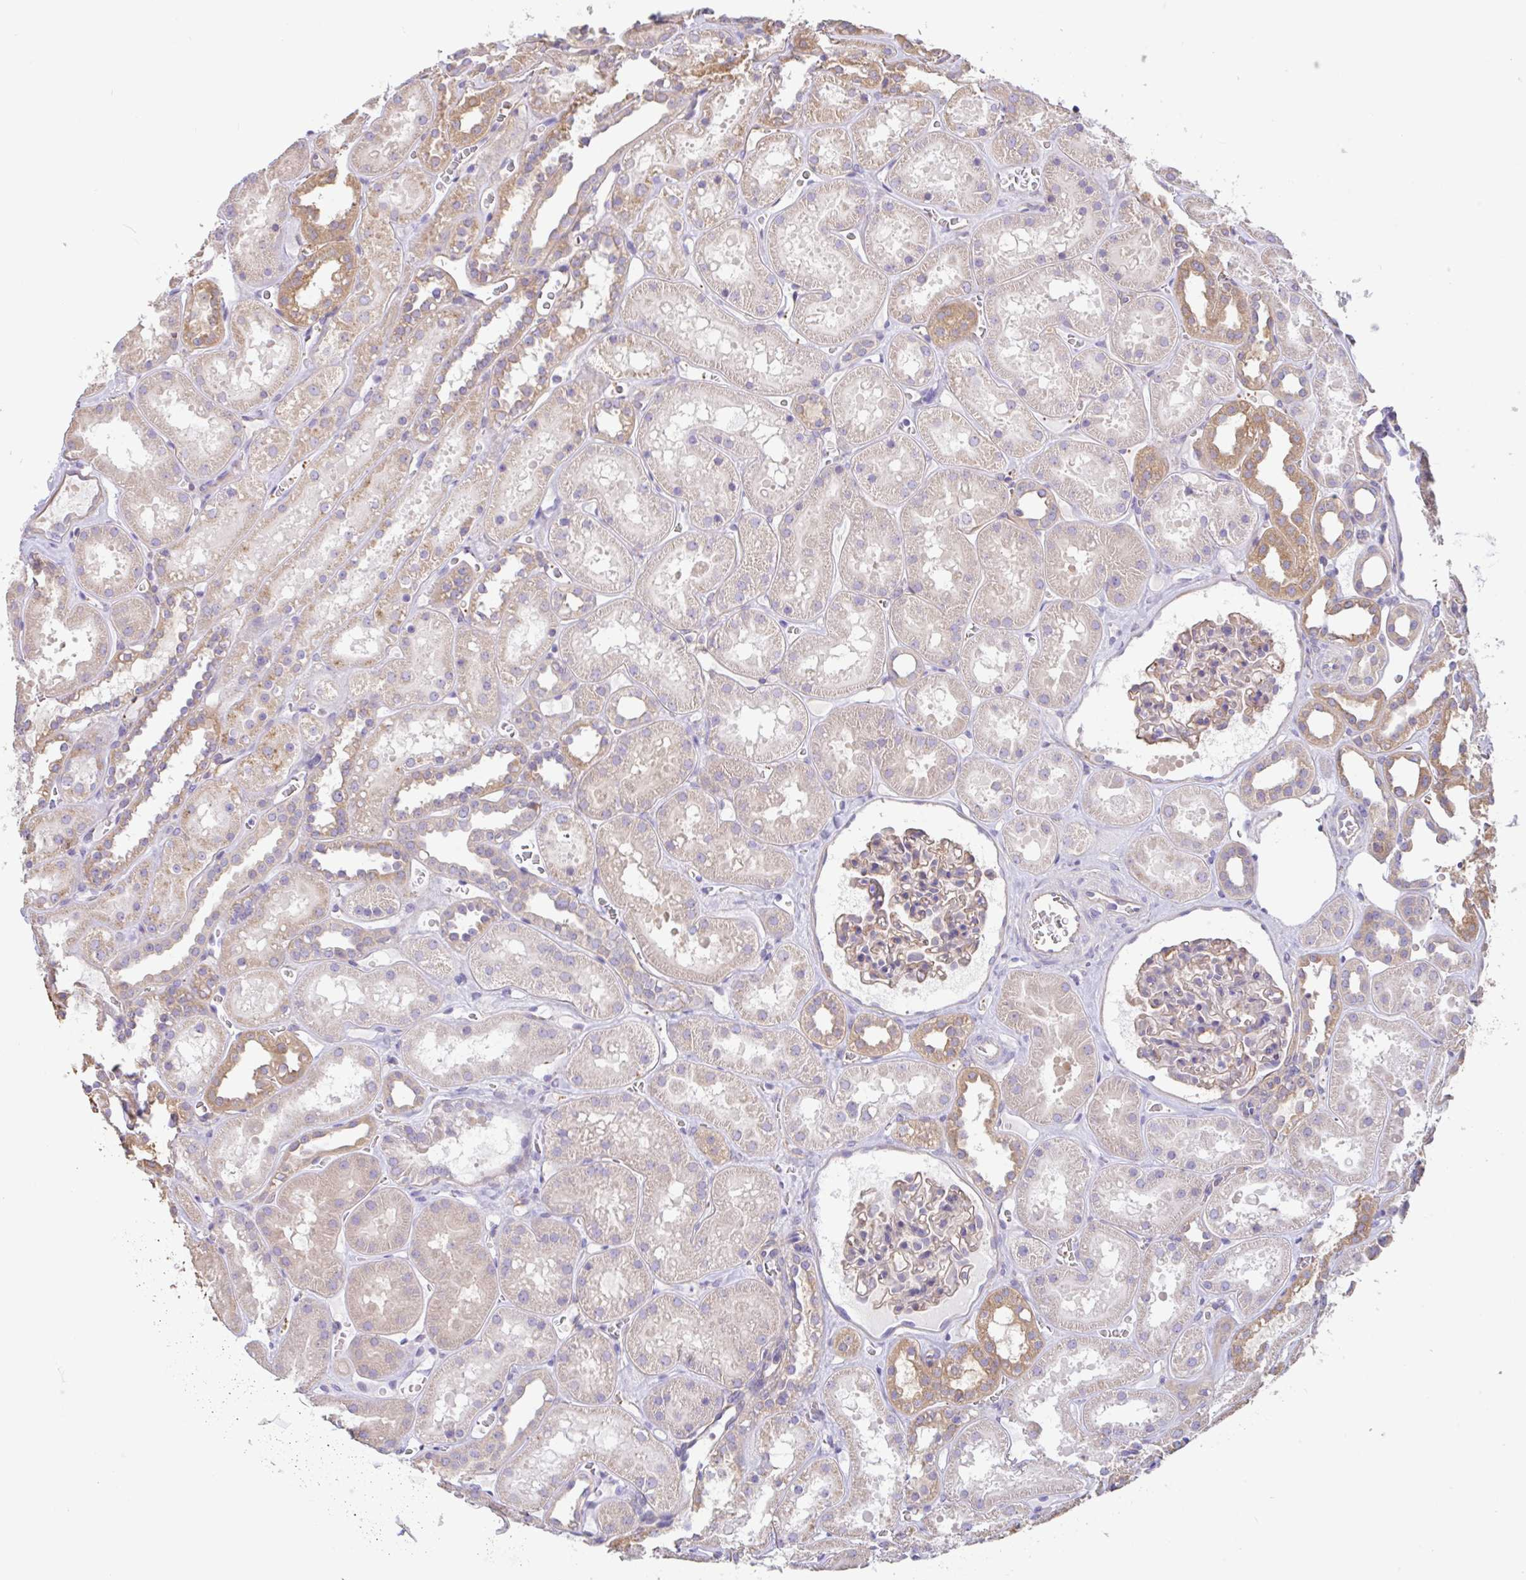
{"staining": {"intensity": "weak", "quantity": "<25%", "location": "cytoplasmic/membranous"}, "tissue": "kidney", "cell_type": "Cells in glomeruli", "image_type": "normal", "snomed": [{"axis": "morphology", "description": "Normal tissue, NOS"}, {"axis": "topography", "description": "Kidney"}], "caption": "DAB (3,3'-diaminobenzidine) immunohistochemical staining of normal human kidney demonstrates no significant expression in cells in glomeruli.", "gene": "PLCD4", "patient": {"sex": "female", "age": 41}}